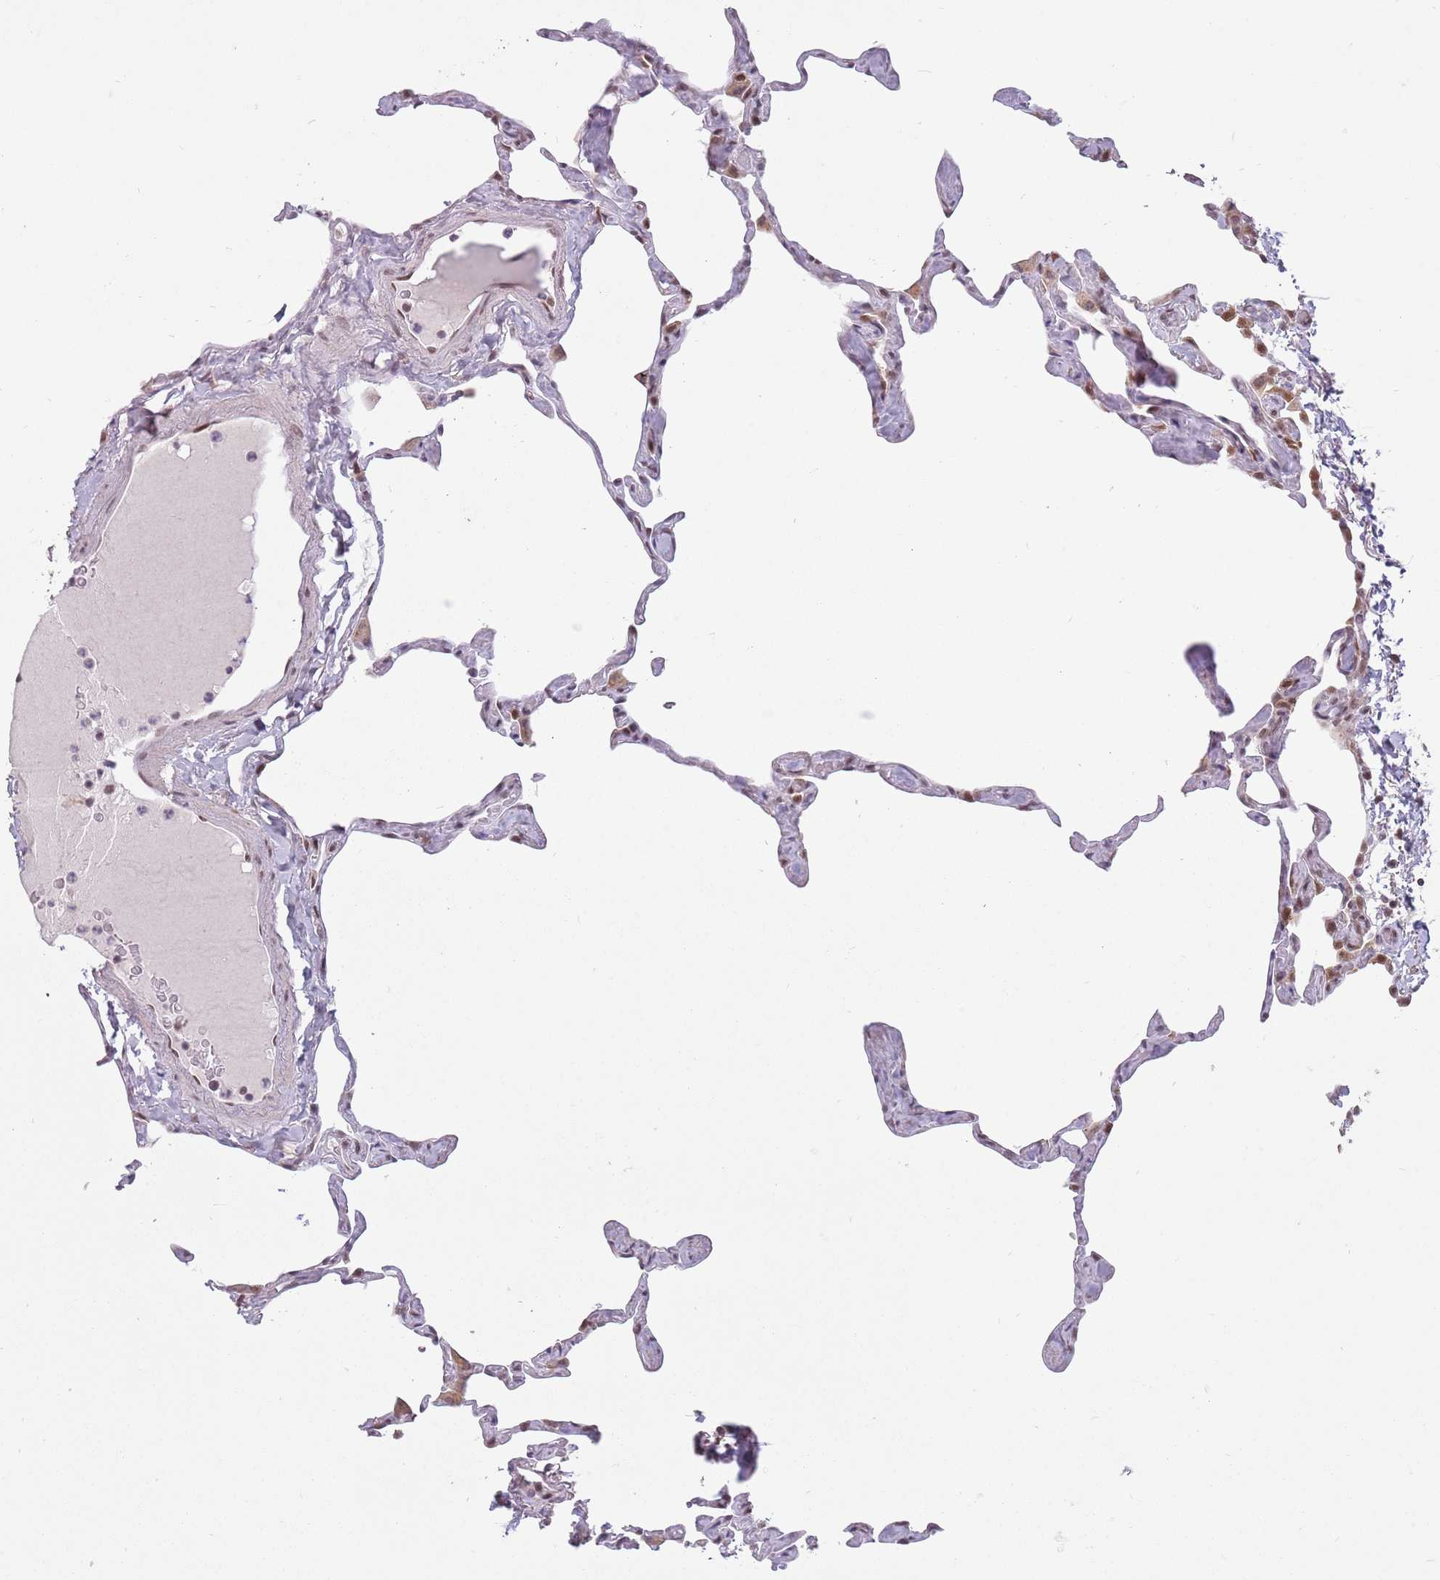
{"staining": {"intensity": "moderate", "quantity": "25%-75%", "location": "nuclear"}, "tissue": "lung", "cell_type": "Alveolar cells", "image_type": "normal", "snomed": [{"axis": "morphology", "description": "Normal tissue, NOS"}, {"axis": "topography", "description": "Lung"}], "caption": "IHC histopathology image of benign lung: lung stained using immunohistochemistry exhibits medium levels of moderate protein expression localized specifically in the nuclear of alveolar cells, appearing as a nuclear brown color.", "gene": "ZNF574", "patient": {"sex": "male", "age": 65}}